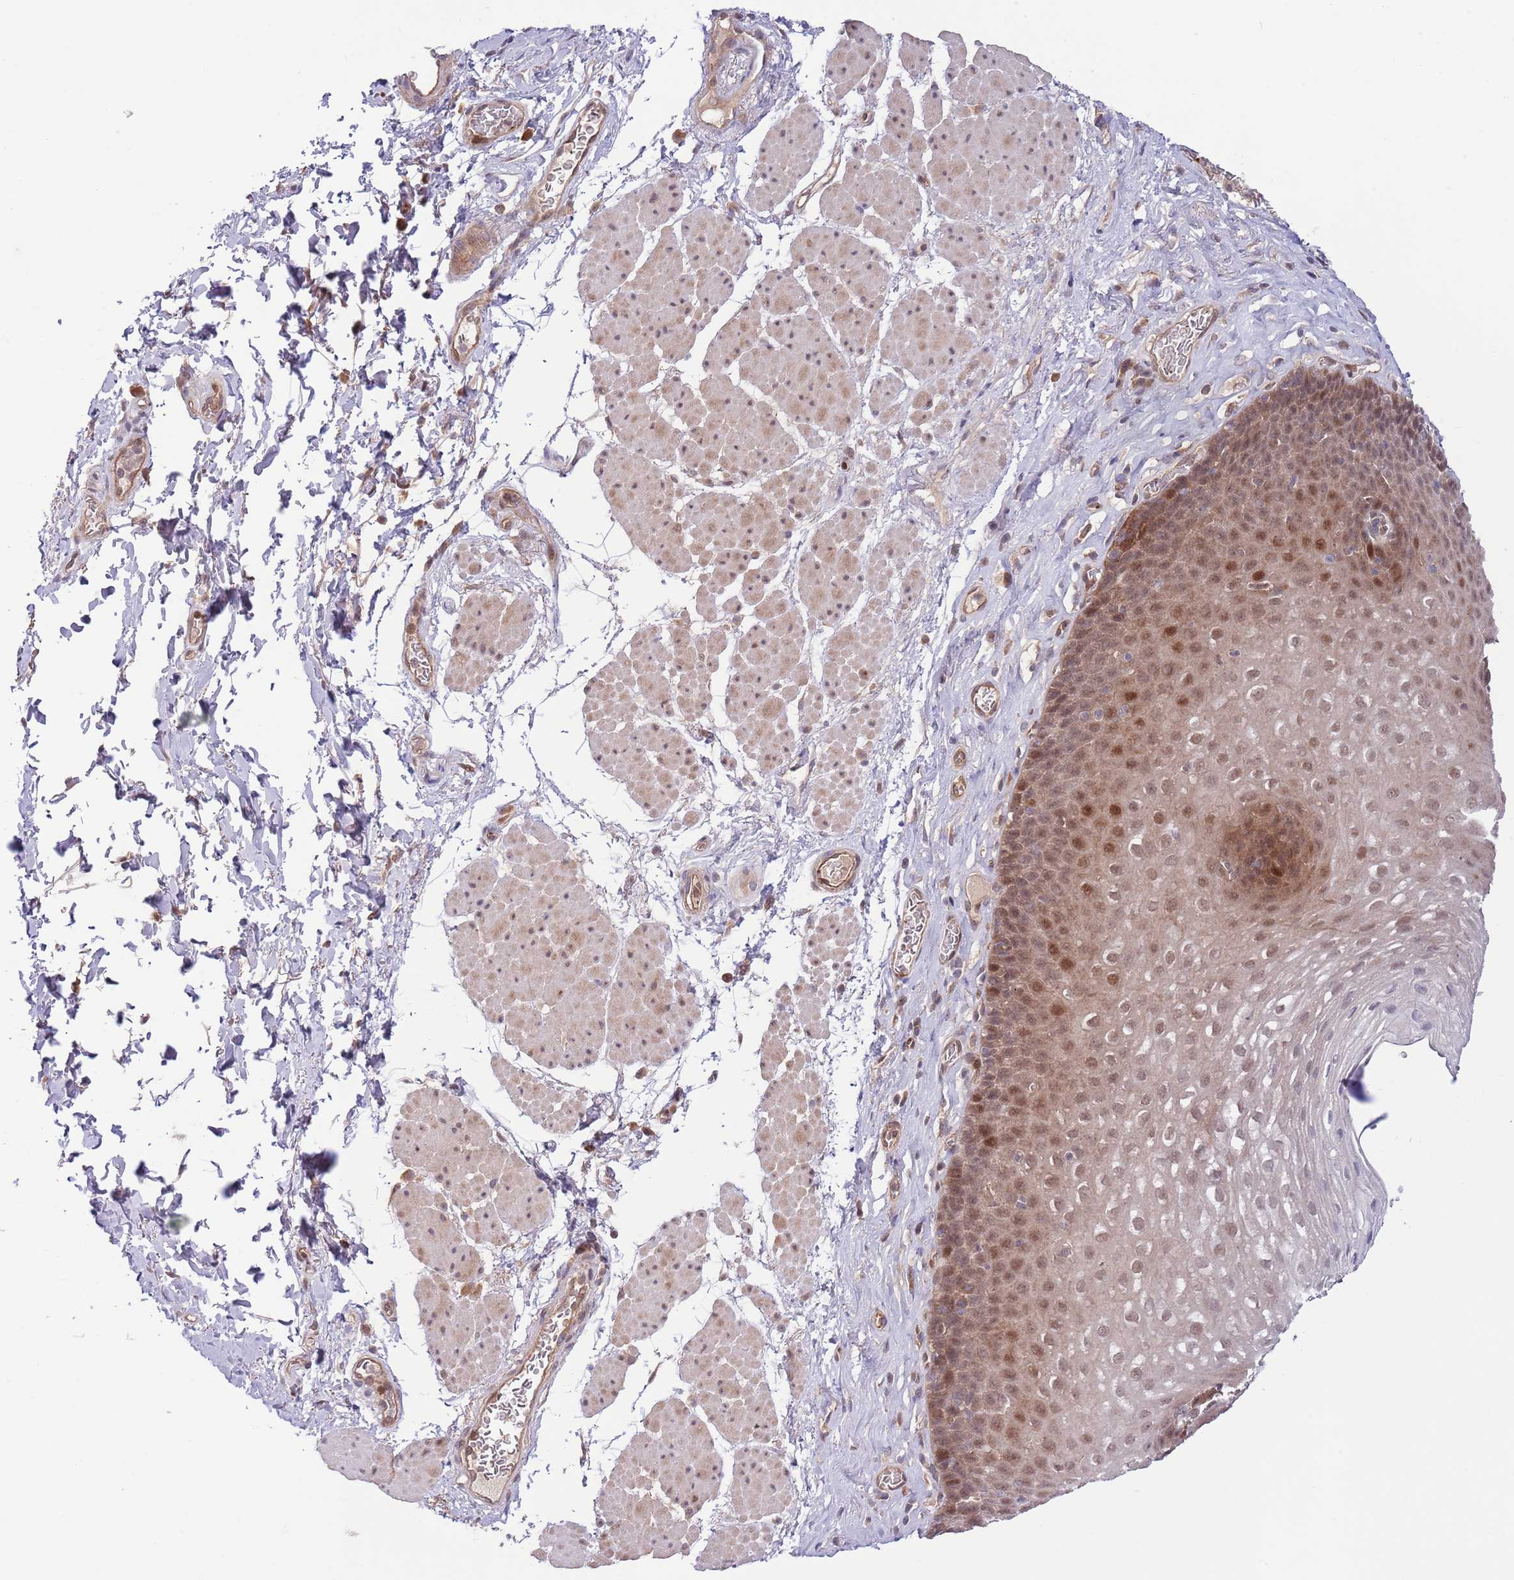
{"staining": {"intensity": "moderate", "quantity": "25%-75%", "location": "cytoplasmic/membranous,nuclear"}, "tissue": "esophagus", "cell_type": "Squamous epithelial cells", "image_type": "normal", "snomed": [{"axis": "morphology", "description": "Normal tissue, NOS"}, {"axis": "topography", "description": "Esophagus"}], "caption": "DAB (3,3'-diaminobenzidine) immunohistochemical staining of unremarkable human esophagus shows moderate cytoplasmic/membranous,nuclear protein positivity in approximately 25%-75% of squamous epithelial cells.", "gene": "PRR16", "patient": {"sex": "female", "age": 66}}